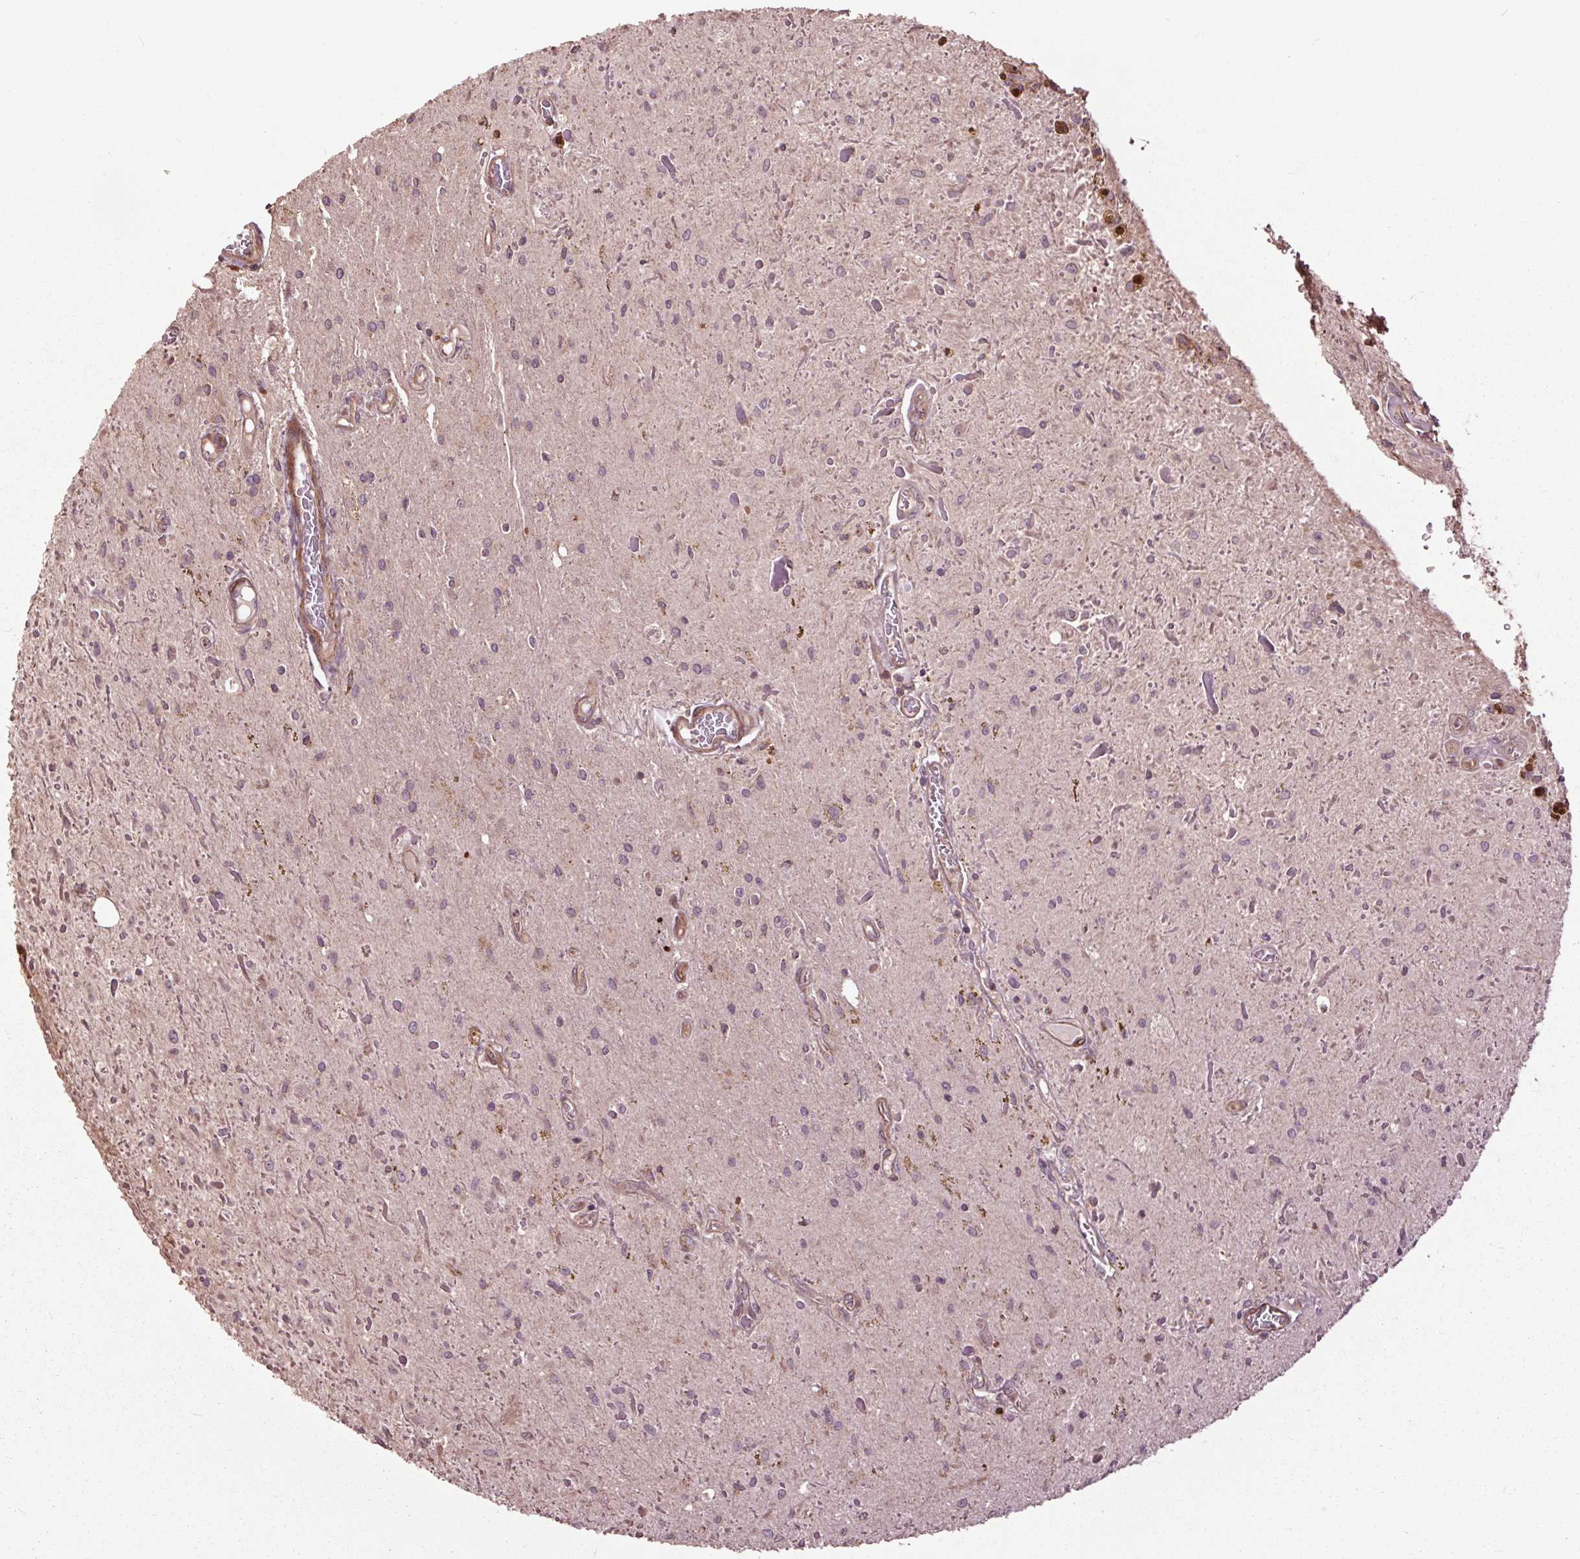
{"staining": {"intensity": "negative", "quantity": "none", "location": "none"}, "tissue": "glioma", "cell_type": "Tumor cells", "image_type": "cancer", "snomed": [{"axis": "morphology", "description": "Glioma, malignant, Low grade"}, {"axis": "topography", "description": "Cerebellum"}], "caption": "This histopathology image is of low-grade glioma (malignant) stained with immunohistochemistry to label a protein in brown with the nuclei are counter-stained blue. There is no staining in tumor cells.", "gene": "CEP95", "patient": {"sex": "female", "age": 14}}